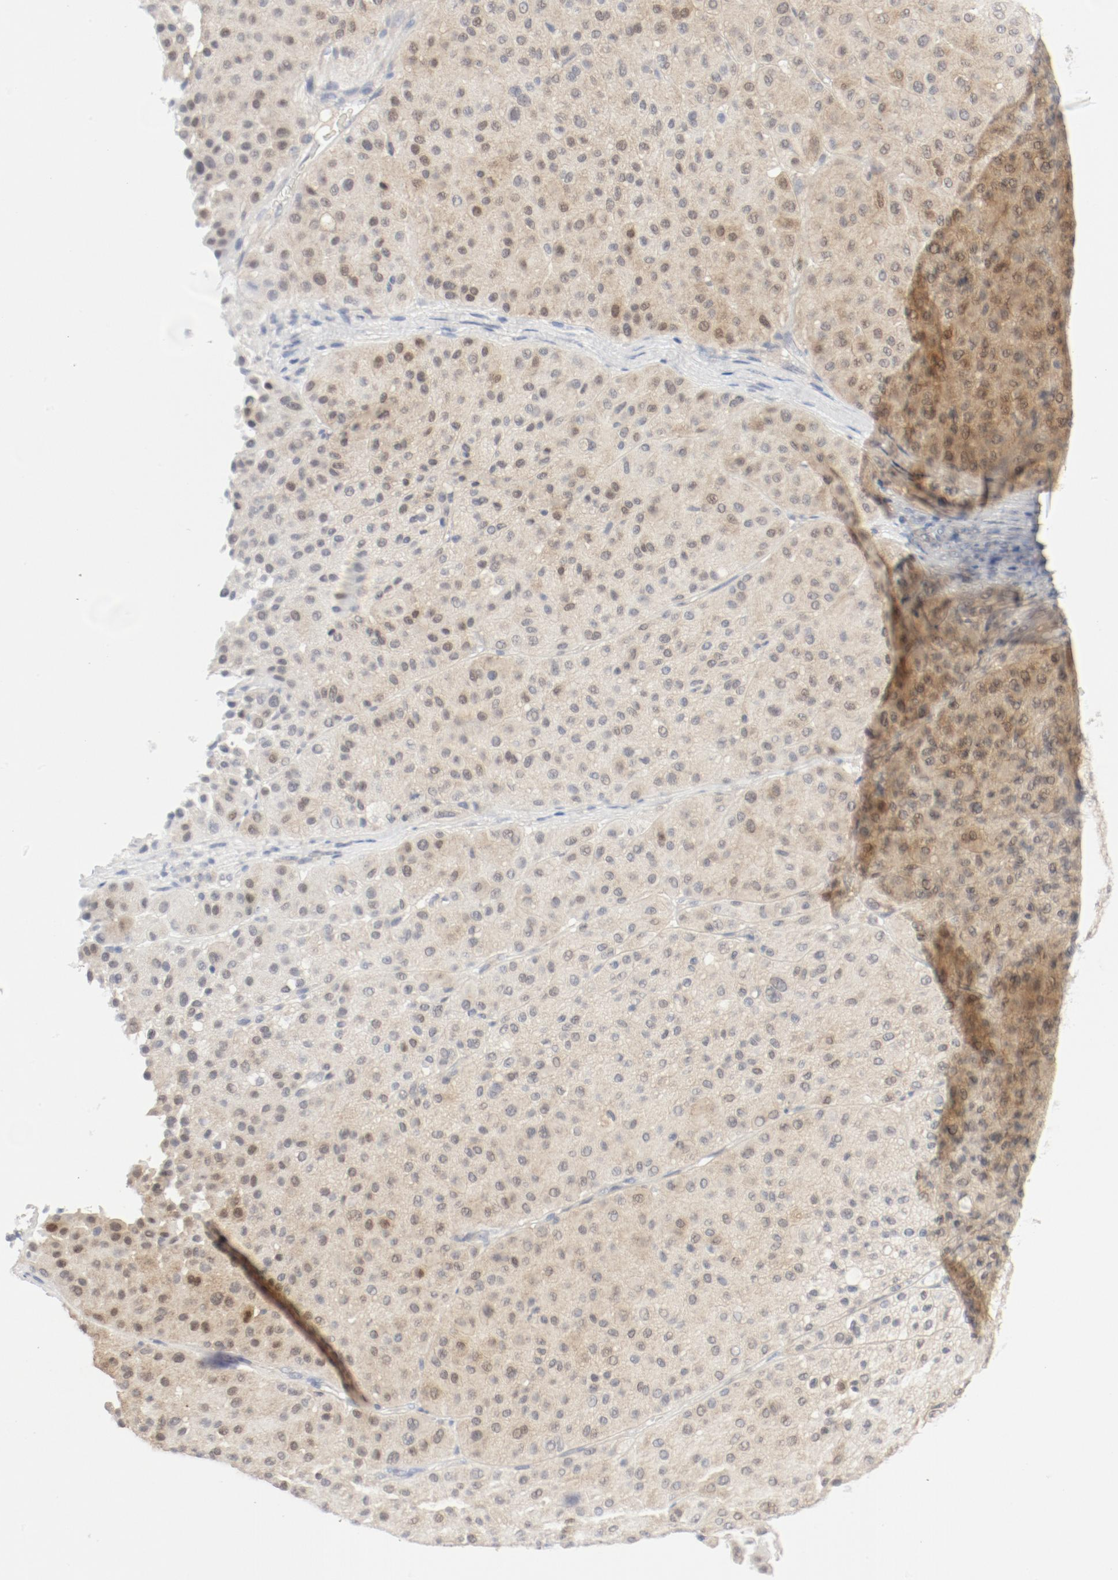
{"staining": {"intensity": "weak", "quantity": ">75%", "location": "cytoplasmic/membranous"}, "tissue": "melanoma", "cell_type": "Tumor cells", "image_type": "cancer", "snomed": [{"axis": "morphology", "description": "Normal tissue, NOS"}, {"axis": "morphology", "description": "Malignant melanoma, Metastatic site"}, {"axis": "topography", "description": "Skin"}], "caption": "Immunohistochemical staining of melanoma exhibits low levels of weak cytoplasmic/membranous staining in about >75% of tumor cells. (DAB (3,3'-diaminobenzidine) = brown stain, brightfield microscopy at high magnification).", "gene": "PGM1", "patient": {"sex": "male", "age": 41}}